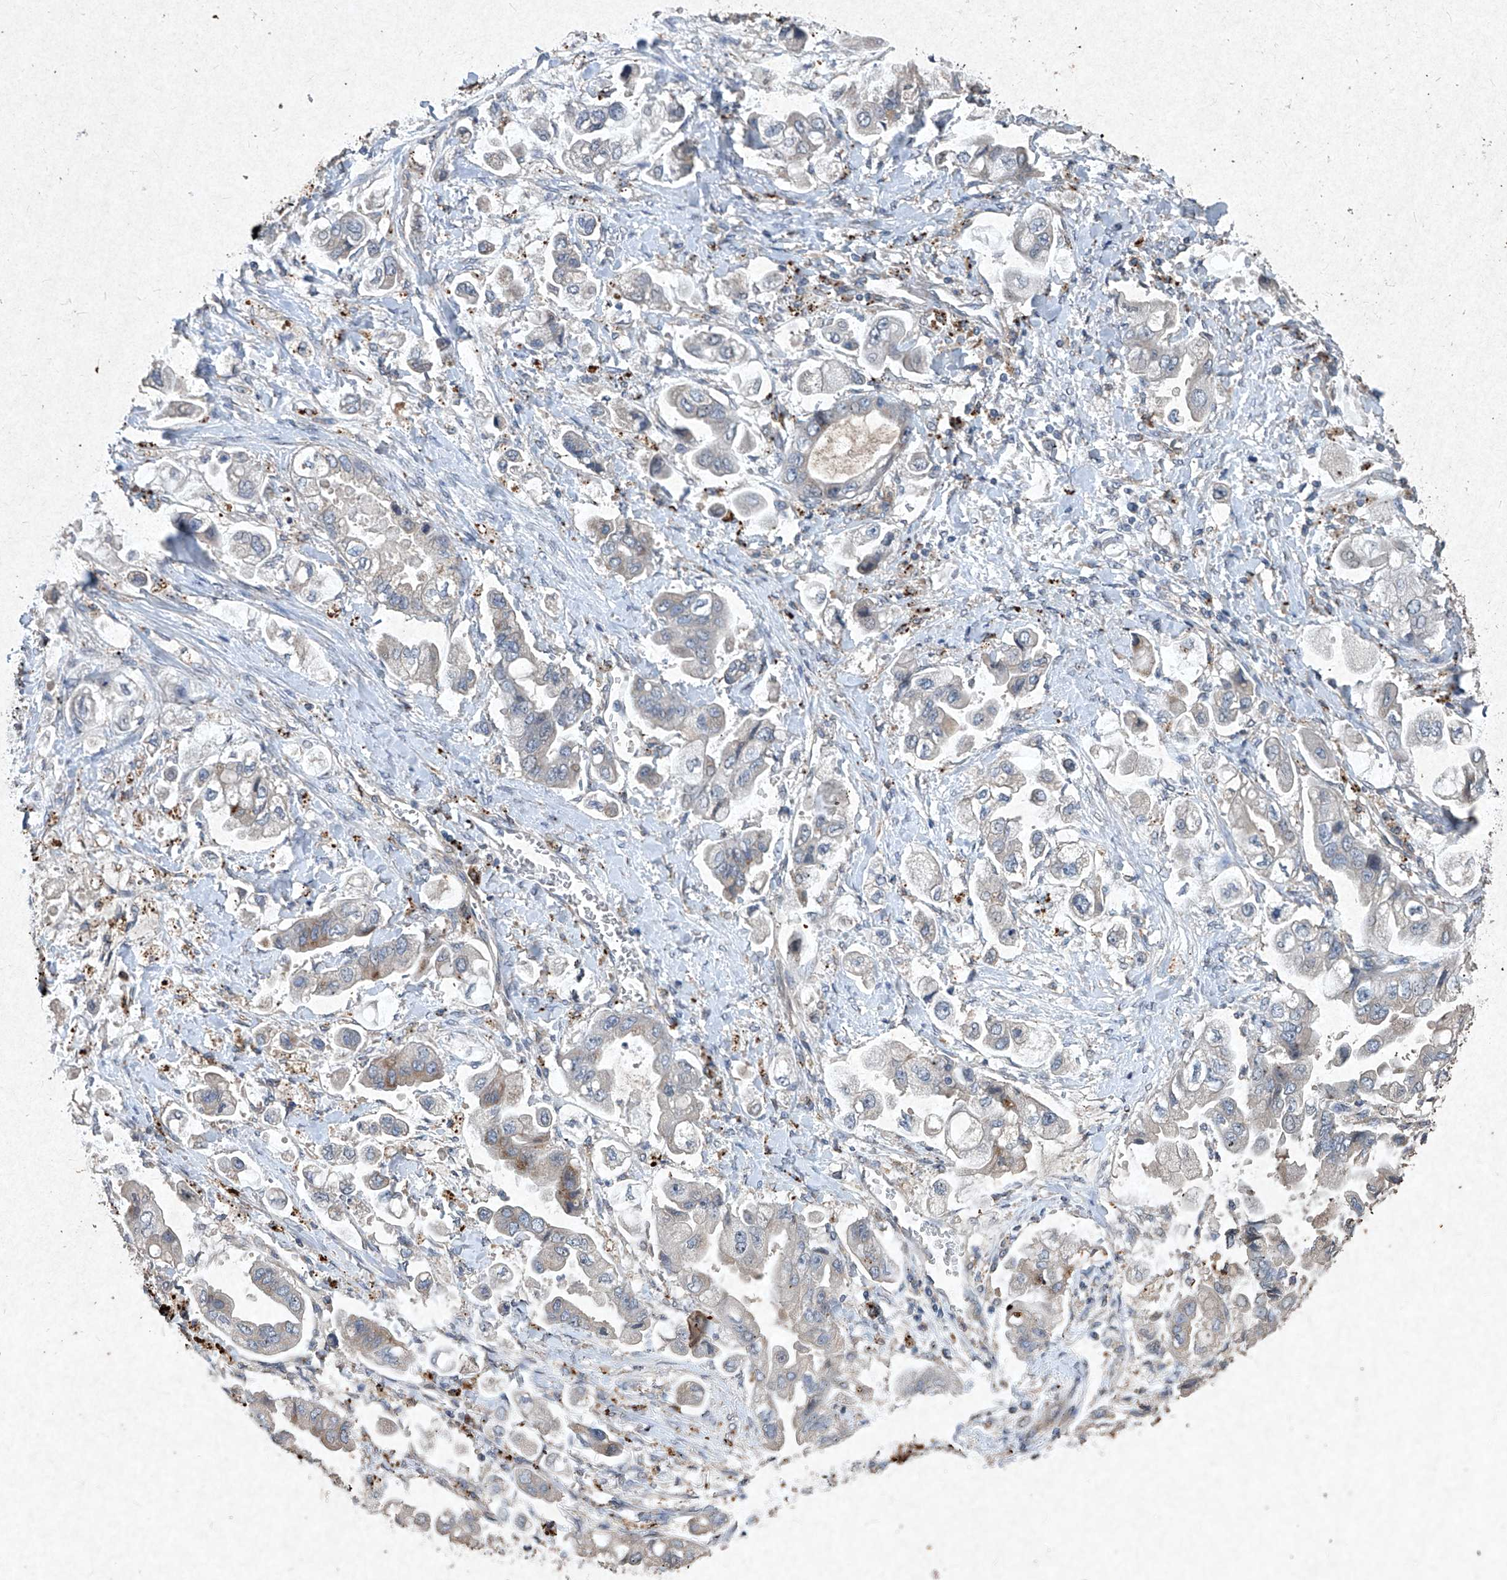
{"staining": {"intensity": "moderate", "quantity": "<25%", "location": "cytoplasmic/membranous"}, "tissue": "stomach cancer", "cell_type": "Tumor cells", "image_type": "cancer", "snomed": [{"axis": "morphology", "description": "Adenocarcinoma, NOS"}, {"axis": "topography", "description": "Stomach"}], "caption": "This is a micrograph of immunohistochemistry staining of stomach adenocarcinoma, which shows moderate staining in the cytoplasmic/membranous of tumor cells.", "gene": "MED16", "patient": {"sex": "male", "age": 62}}